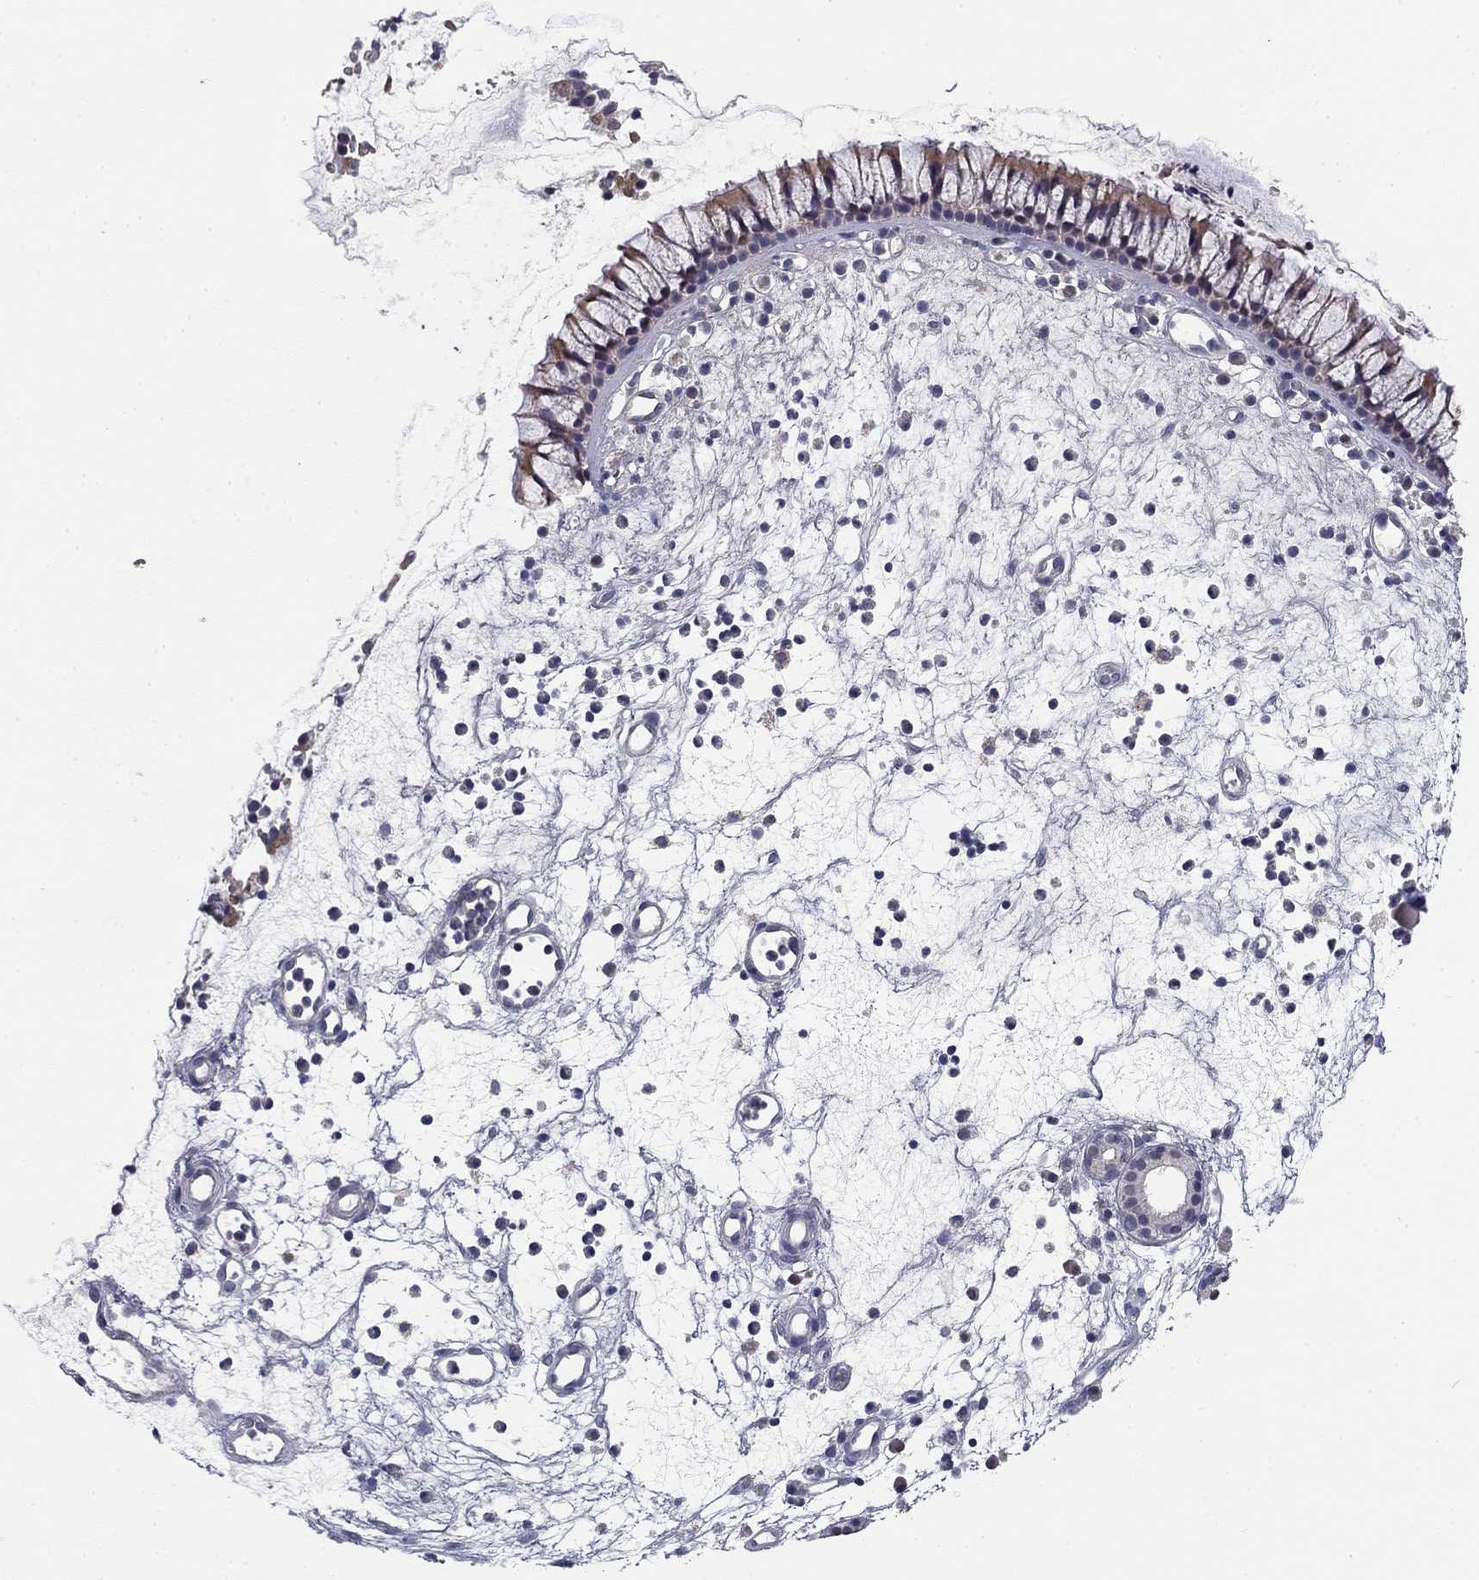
{"staining": {"intensity": "weak", "quantity": ">75%", "location": "cytoplasmic/membranous"}, "tissue": "nasopharynx", "cell_type": "Respiratory epithelial cells", "image_type": "normal", "snomed": [{"axis": "morphology", "description": "Normal tissue, NOS"}, {"axis": "topography", "description": "Nasopharynx"}], "caption": "An immunohistochemistry image of benign tissue is shown. Protein staining in brown labels weak cytoplasmic/membranous positivity in nasopharynx within respiratory epithelial cells.", "gene": "SLC2A9", "patient": {"sex": "male", "age": 77}}